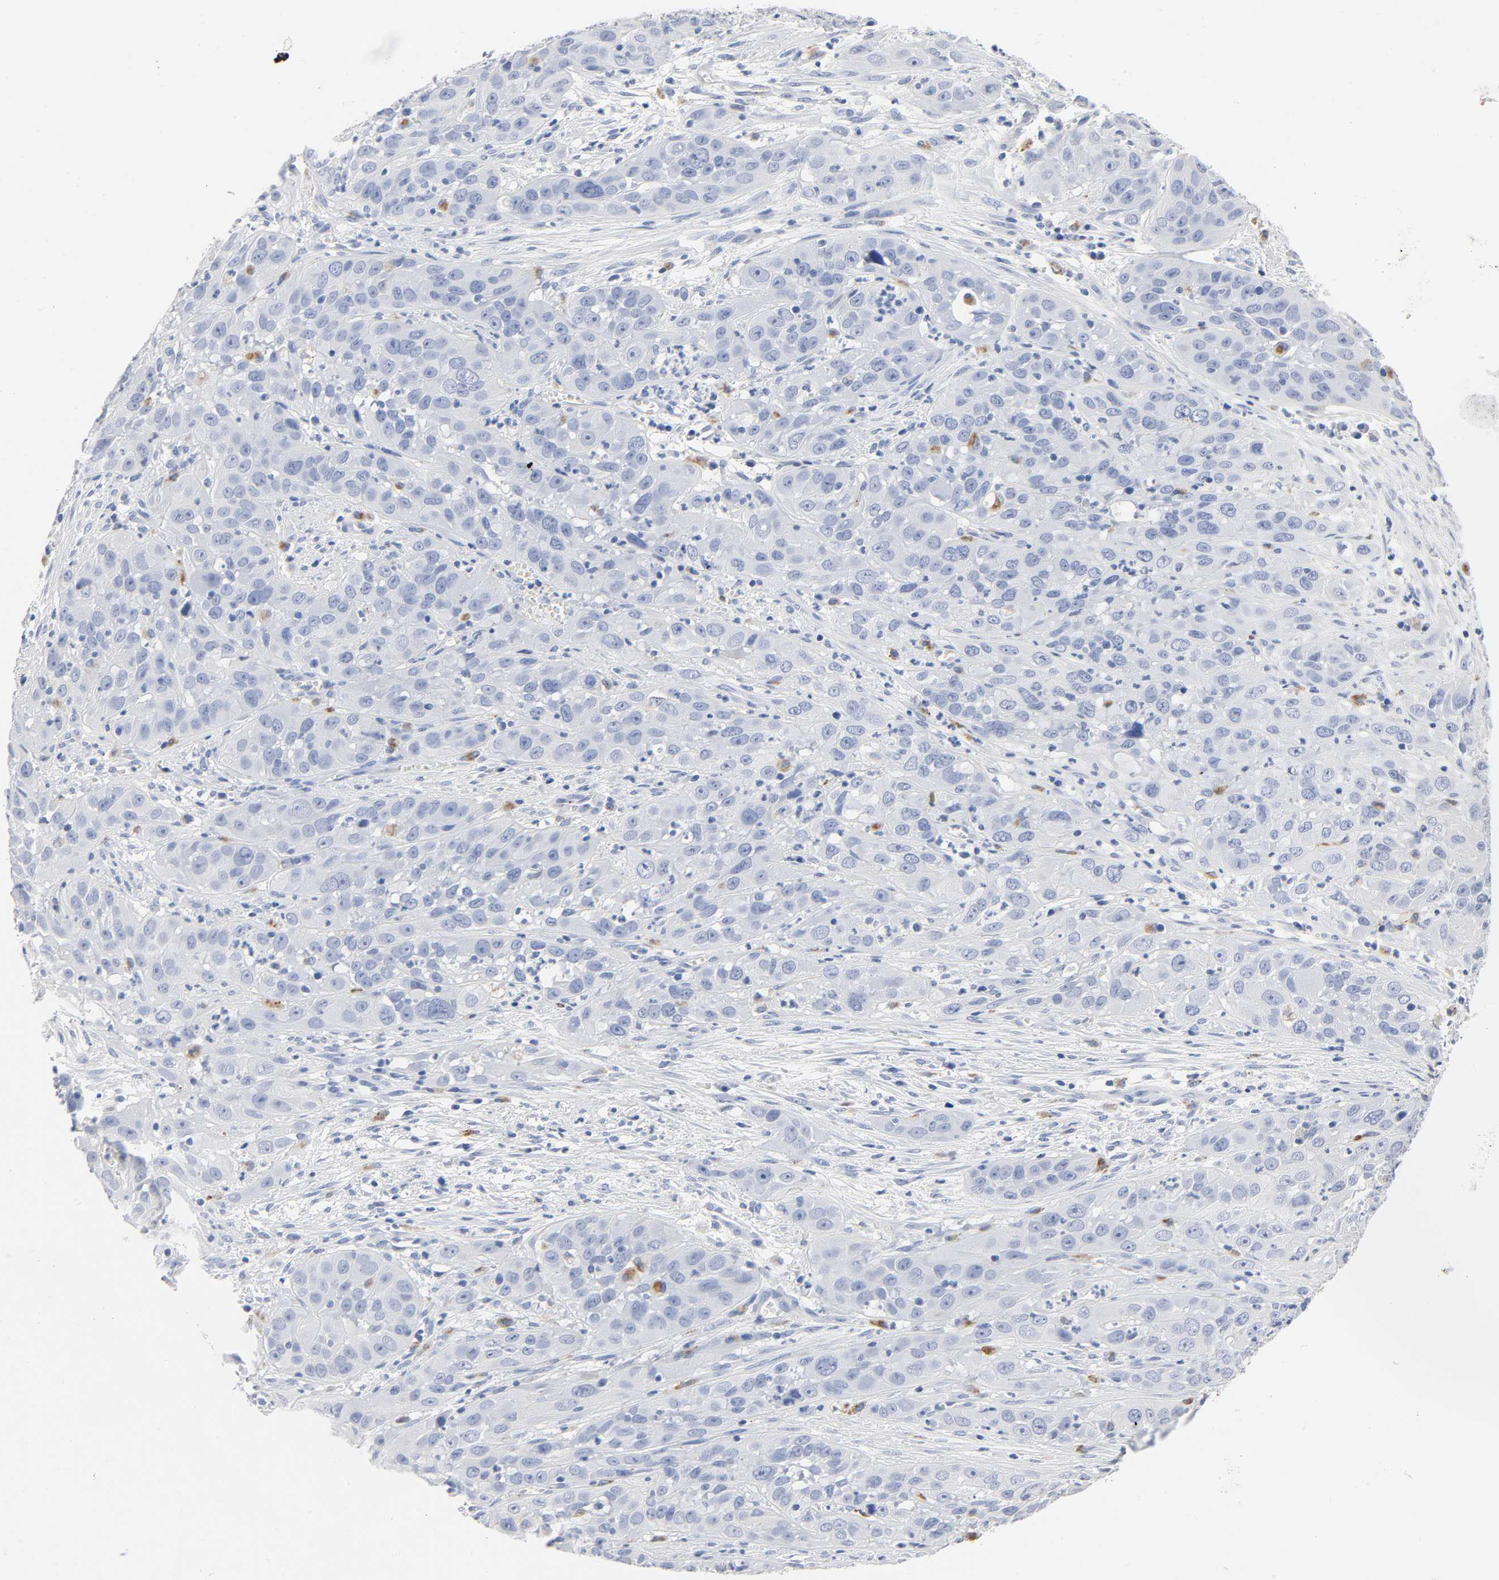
{"staining": {"intensity": "negative", "quantity": "none", "location": "none"}, "tissue": "cervical cancer", "cell_type": "Tumor cells", "image_type": "cancer", "snomed": [{"axis": "morphology", "description": "Squamous cell carcinoma, NOS"}, {"axis": "topography", "description": "Cervix"}], "caption": "Immunohistochemistry (IHC) of human cervical cancer exhibits no staining in tumor cells. The staining is performed using DAB (3,3'-diaminobenzidine) brown chromogen with nuclei counter-stained in using hematoxylin.", "gene": "PLP1", "patient": {"sex": "female", "age": 32}}